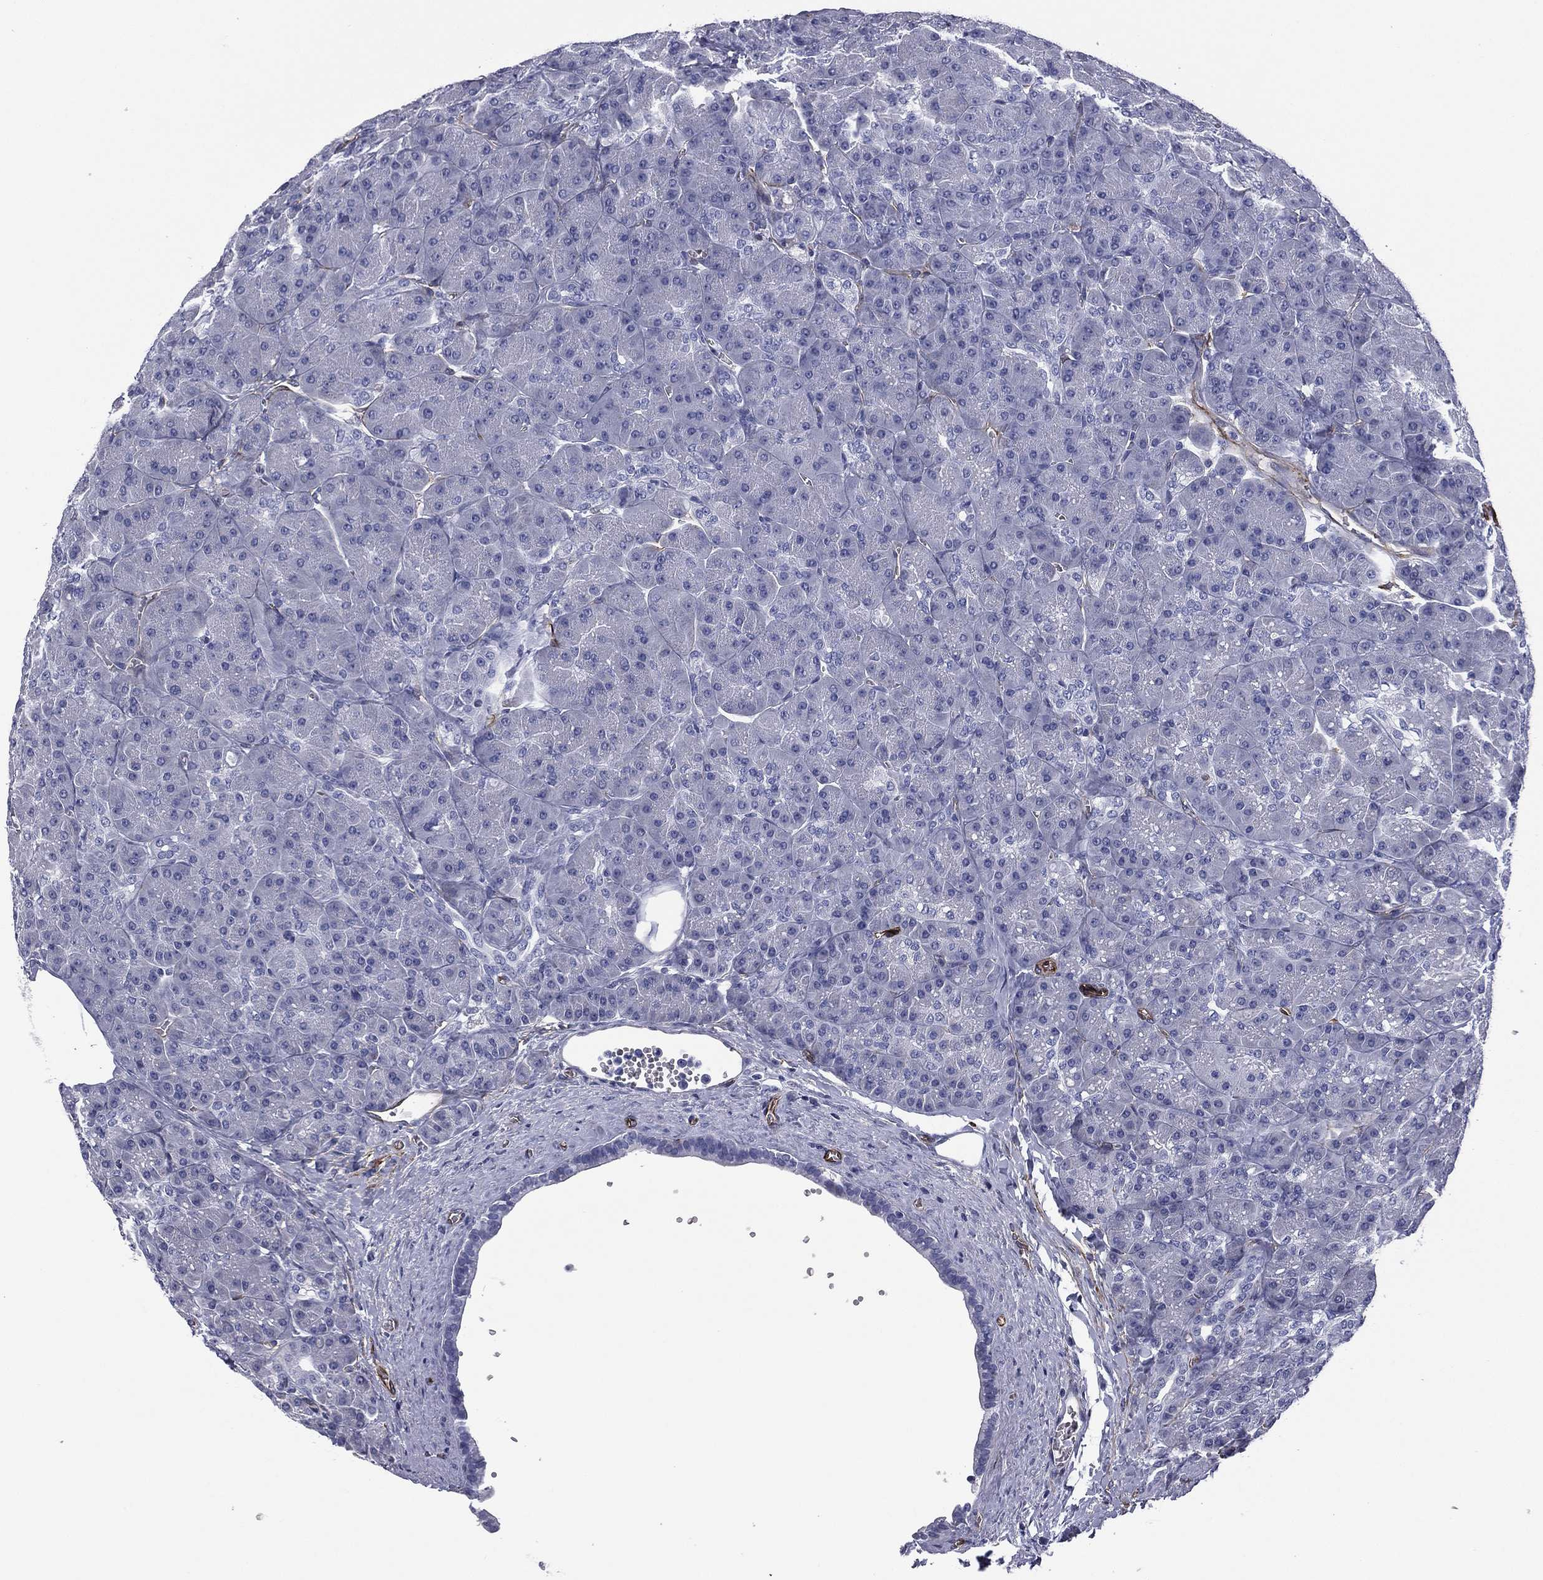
{"staining": {"intensity": "negative", "quantity": "none", "location": "none"}, "tissue": "pancreas", "cell_type": "Exocrine glandular cells", "image_type": "normal", "snomed": [{"axis": "morphology", "description": "Normal tissue, NOS"}, {"axis": "topography", "description": "Pancreas"}], "caption": "Immunohistochemistry histopathology image of benign pancreas: human pancreas stained with DAB exhibits no significant protein expression in exocrine glandular cells.", "gene": "CAVIN3", "patient": {"sex": "male", "age": 57}}